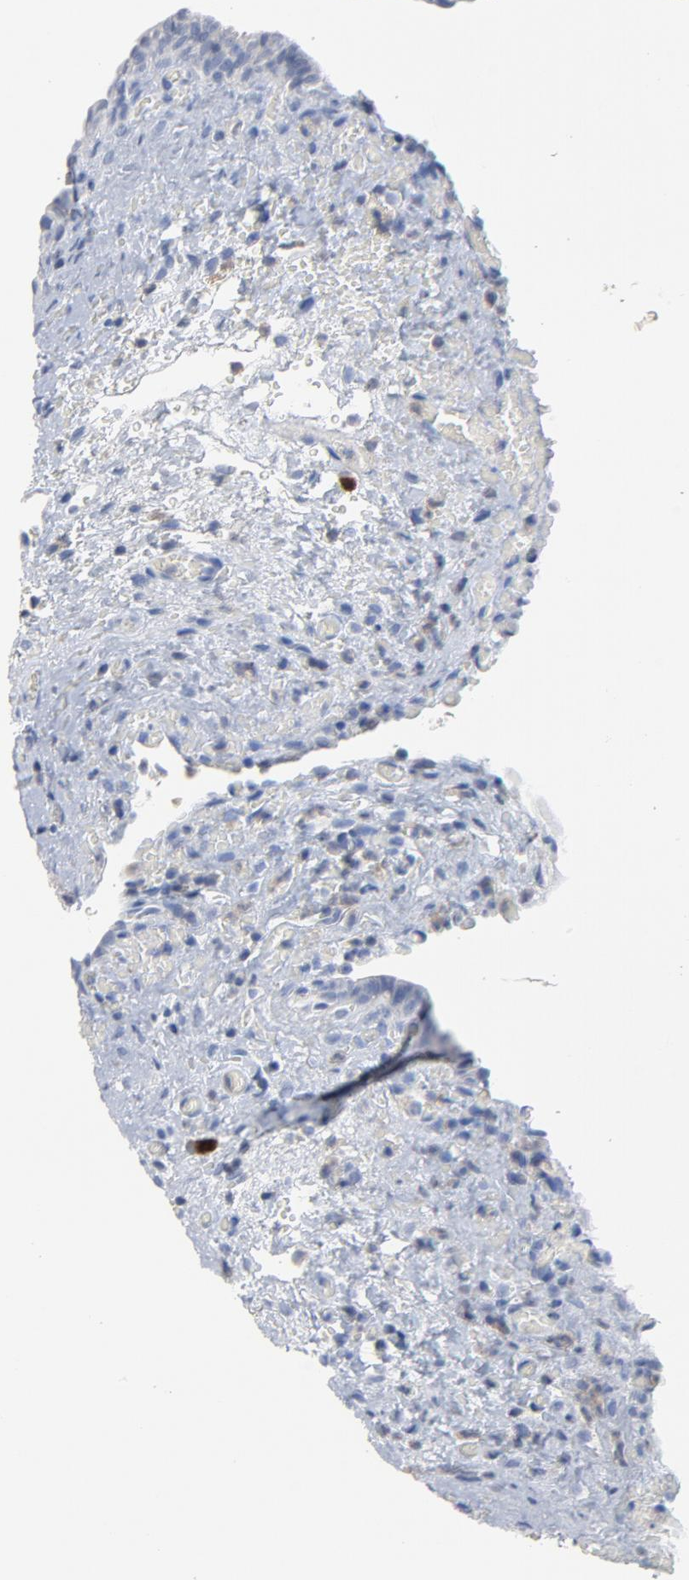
{"staining": {"intensity": "negative", "quantity": "none", "location": "none"}, "tissue": "urinary bladder", "cell_type": "Urothelial cells", "image_type": "normal", "snomed": [{"axis": "morphology", "description": "Normal tissue, NOS"}, {"axis": "morphology", "description": "Dysplasia, NOS"}, {"axis": "topography", "description": "Urinary bladder"}], "caption": "Immunohistochemical staining of normal human urinary bladder shows no significant expression in urothelial cells. (Stains: DAB immunohistochemistry with hematoxylin counter stain, Microscopy: brightfield microscopy at high magnification).", "gene": "CDC20", "patient": {"sex": "male", "age": 35}}